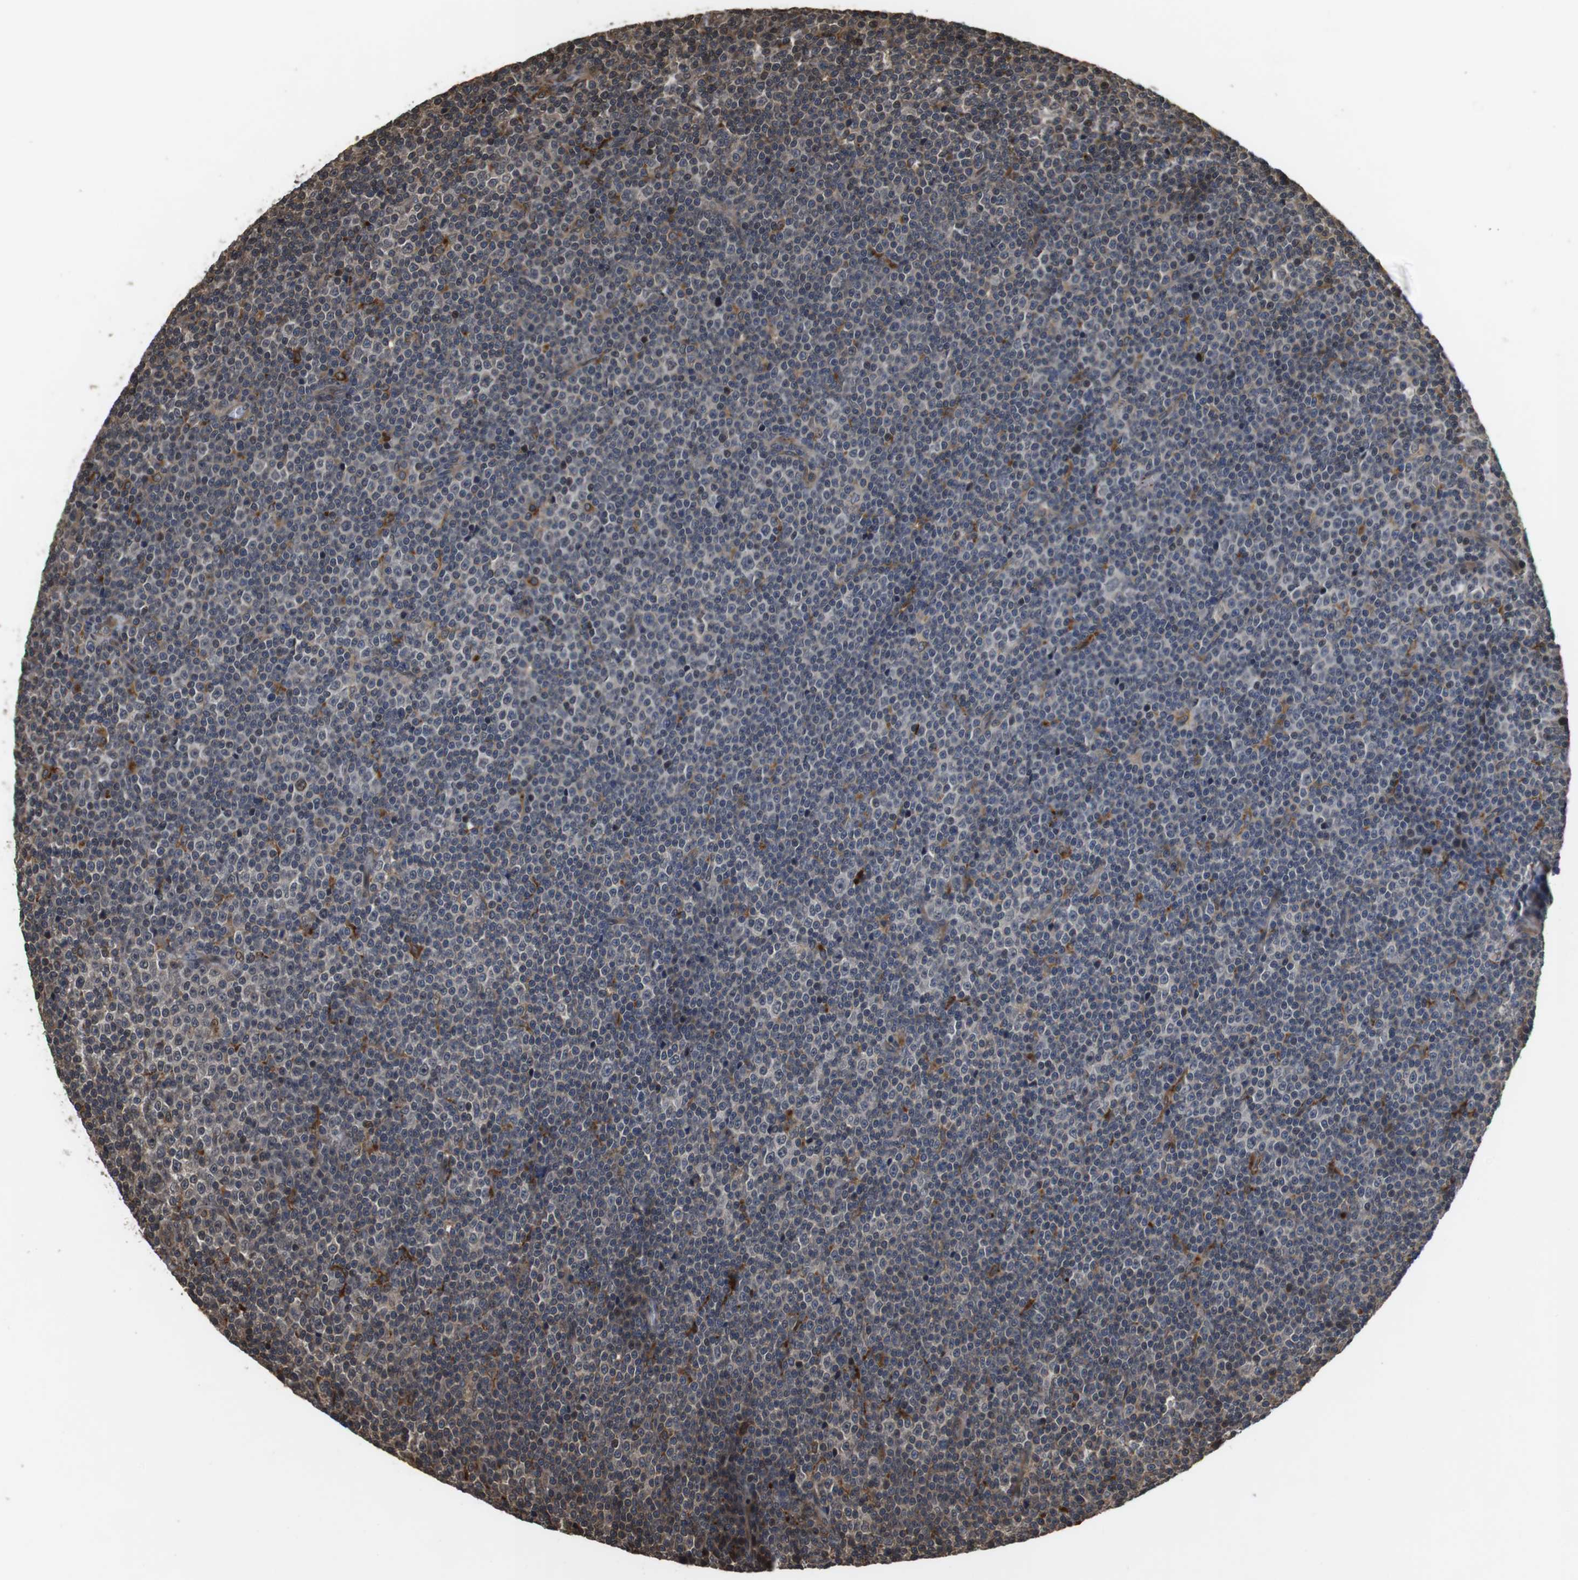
{"staining": {"intensity": "negative", "quantity": "none", "location": "none"}, "tissue": "lymphoma", "cell_type": "Tumor cells", "image_type": "cancer", "snomed": [{"axis": "morphology", "description": "Malignant lymphoma, non-Hodgkin's type, Low grade"}, {"axis": "topography", "description": "Lymph node"}], "caption": "High magnification brightfield microscopy of low-grade malignant lymphoma, non-Hodgkin's type stained with DAB (brown) and counterstained with hematoxylin (blue): tumor cells show no significant staining.", "gene": "FZD10", "patient": {"sex": "female", "age": 67}}